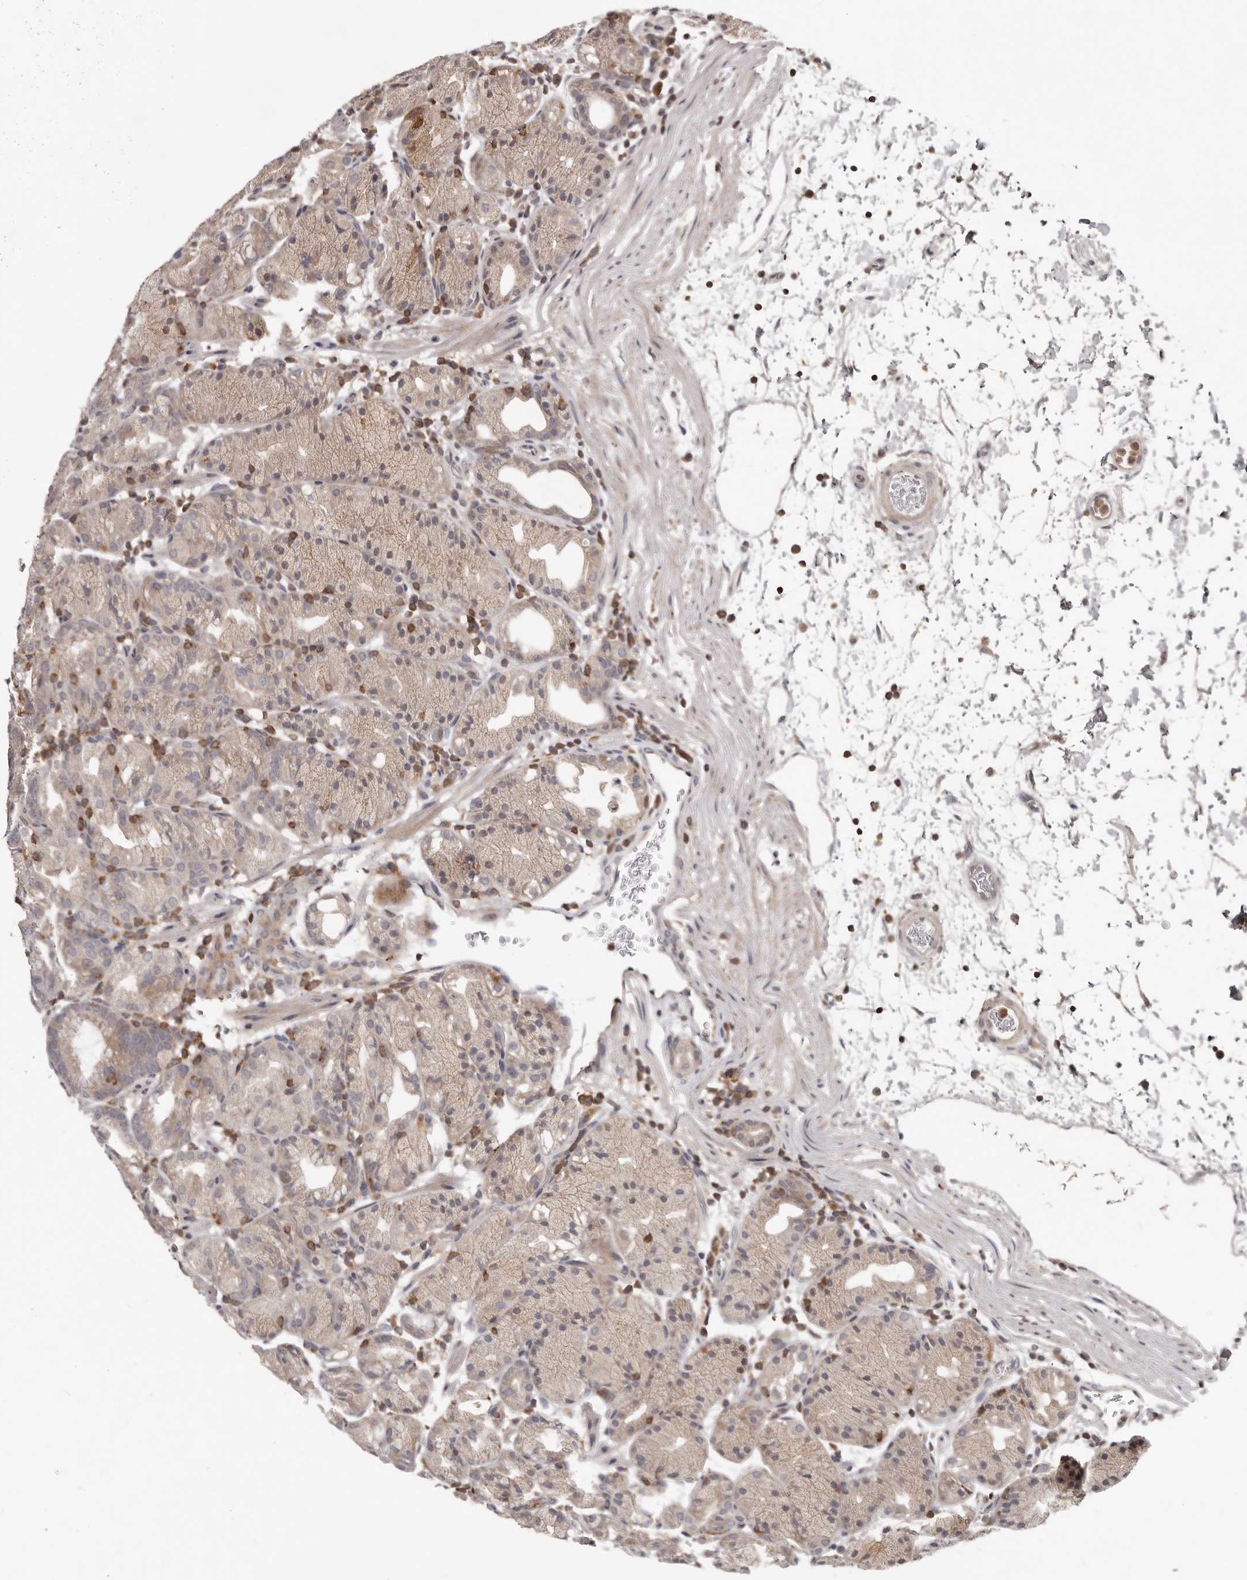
{"staining": {"intensity": "weak", "quantity": "<25%", "location": "cytoplasmic/membranous"}, "tissue": "stomach", "cell_type": "Glandular cells", "image_type": "normal", "snomed": [{"axis": "morphology", "description": "Normal tissue, NOS"}, {"axis": "topography", "description": "Stomach, upper"}], "caption": "IHC micrograph of unremarkable stomach stained for a protein (brown), which shows no positivity in glandular cells.", "gene": "ANKRD44", "patient": {"sex": "male", "age": 48}}